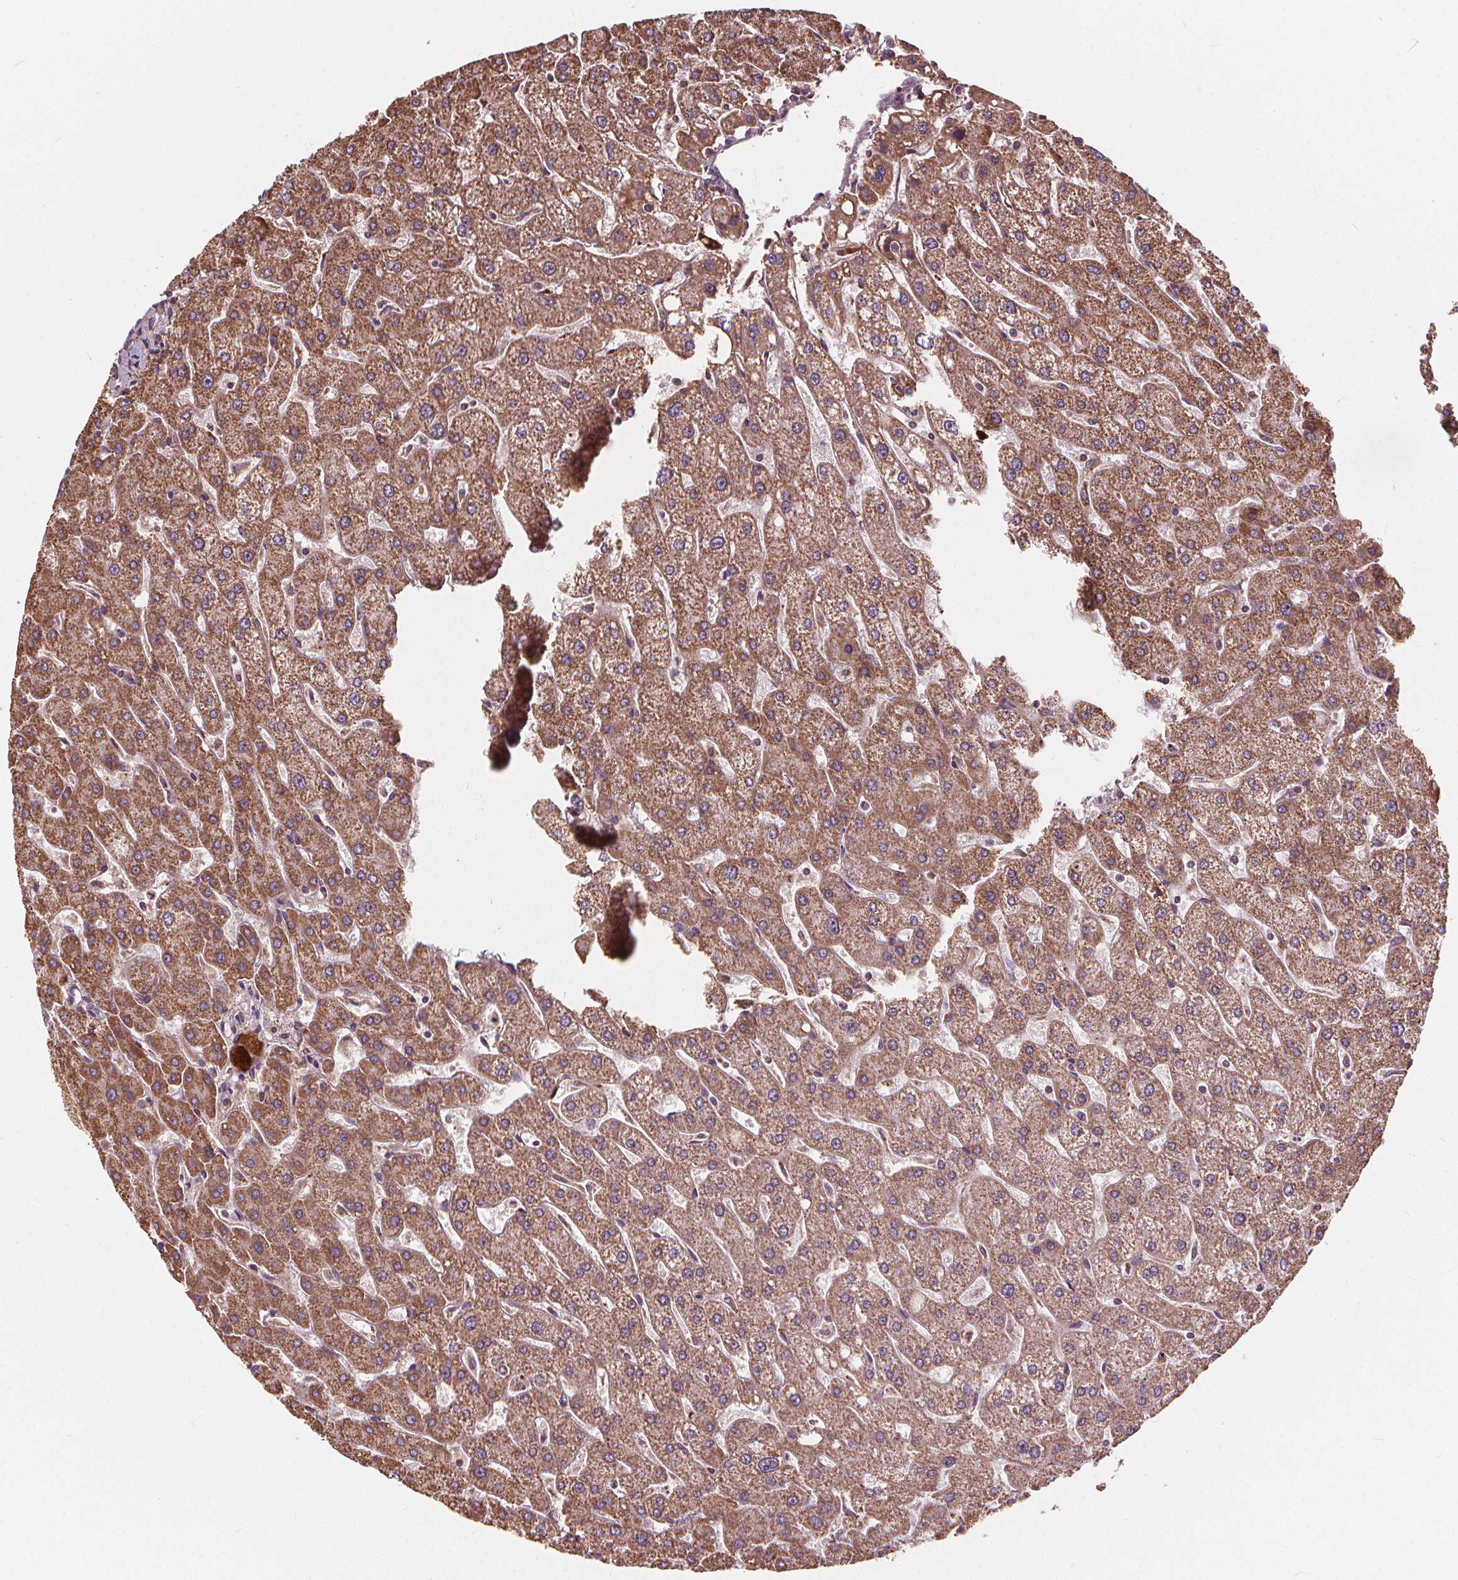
{"staining": {"intensity": "weak", "quantity": "<25%", "location": "cytoplasmic/membranous"}, "tissue": "liver", "cell_type": "Cholangiocytes", "image_type": "normal", "snomed": [{"axis": "morphology", "description": "Normal tissue, NOS"}, {"axis": "topography", "description": "Liver"}], "caption": "This is a image of immunohistochemistry staining of benign liver, which shows no positivity in cholangiocytes. The staining was performed using DAB (3,3'-diaminobenzidine) to visualize the protein expression in brown, while the nuclei were stained in blue with hematoxylin (Magnification: 20x).", "gene": "ORAI2", "patient": {"sex": "male", "age": 67}}